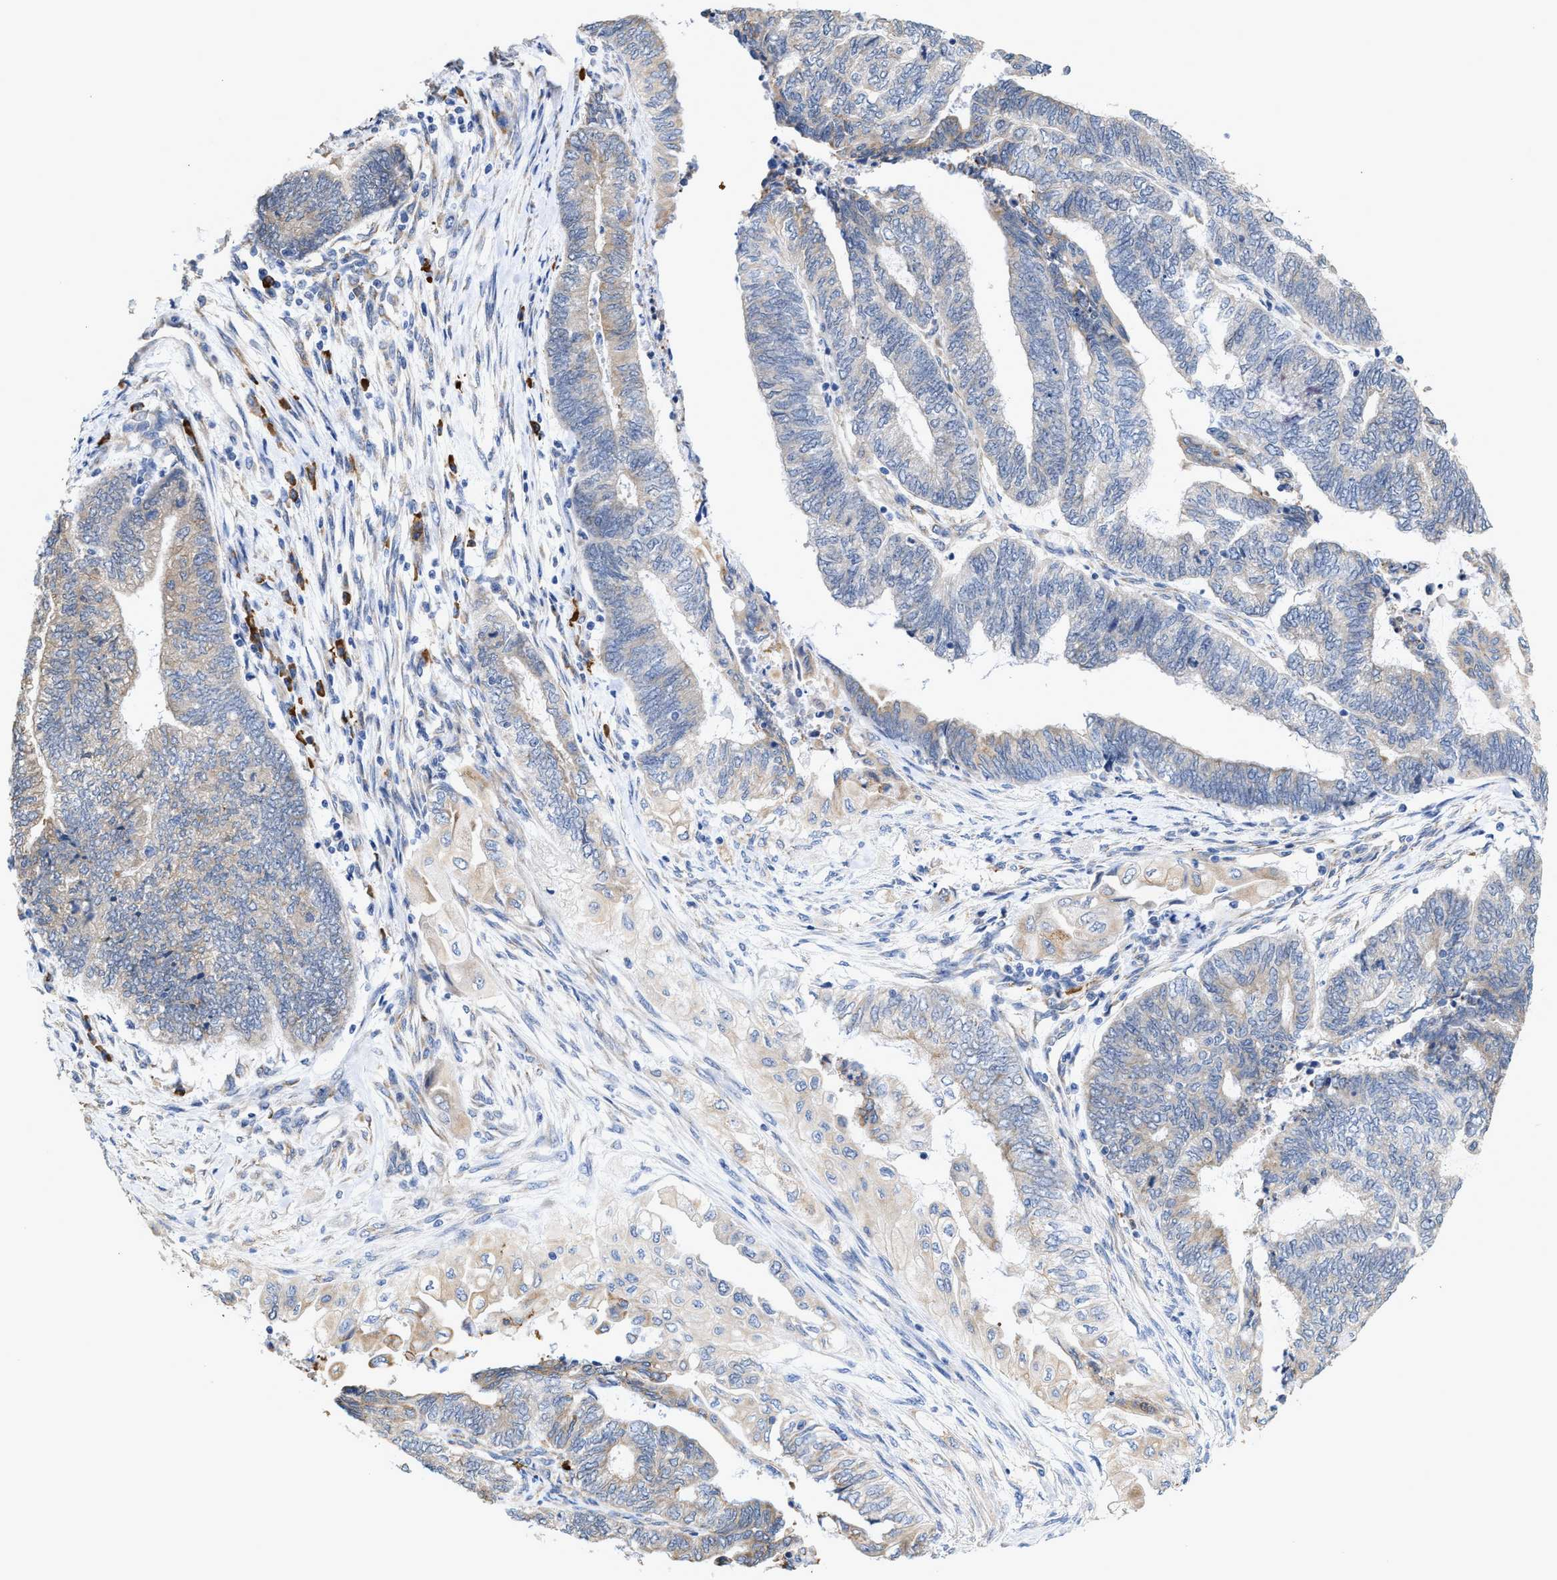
{"staining": {"intensity": "weak", "quantity": "25%-75%", "location": "cytoplasmic/membranous"}, "tissue": "endometrial cancer", "cell_type": "Tumor cells", "image_type": "cancer", "snomed": [{"axis": "morphology", "description": "Adenocarcinoma, NOS"}, {"axis": "topography", "description": "Uterus"}, {"axis": "topography", "description": "Endometrium"}], "caption": "Human adenocarcinoma (endometrial) stained for a protein (brown) shows weak cytoplasmic/membranous positive expression in about 25%-75% of tumor cells.", "gene": "RYR2", "patient": {"sex": "female", "age": 70}}